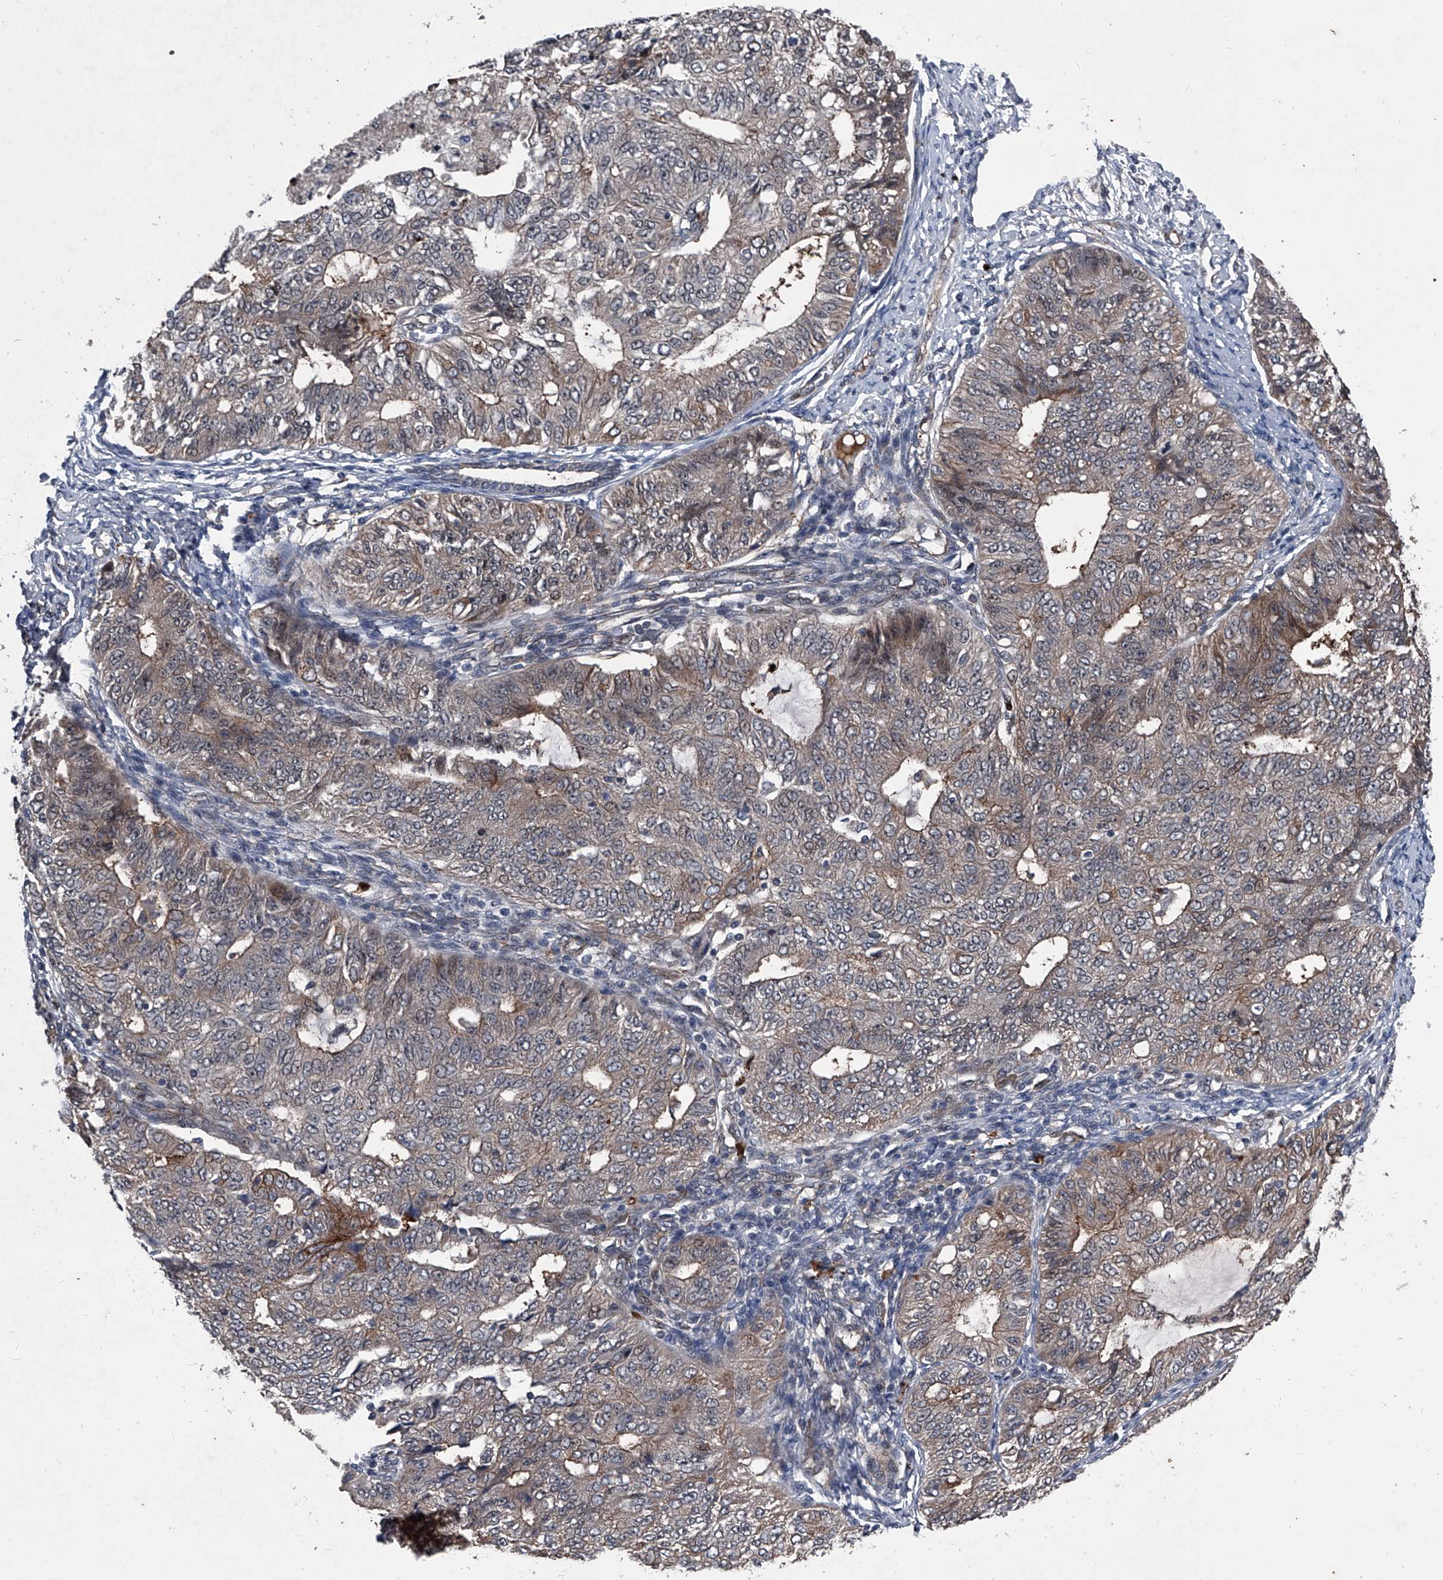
{"staining": {"intensity": "weak", "quantity": "25%-75%", "location": "cytoplasmic/membranous"}, "tissue": "endometrial cancer", "cell_type": "Tumor cells", "image_type": "cancer", "snomed": [{"axis": "morphology", "description": "Adenocarcinoma, NOS"}, {"axis": "topography", "description": "Endometrium"}], "caption": "There is low levels of weak cytoplasmic/membranous positivity in tumor cells of endometrial adenocarcinoma, as demonstrated by immunohistochemical staining (brown color).", "gene": "MAPKAP1", "patient": {"sex": "female", "age": 32}}